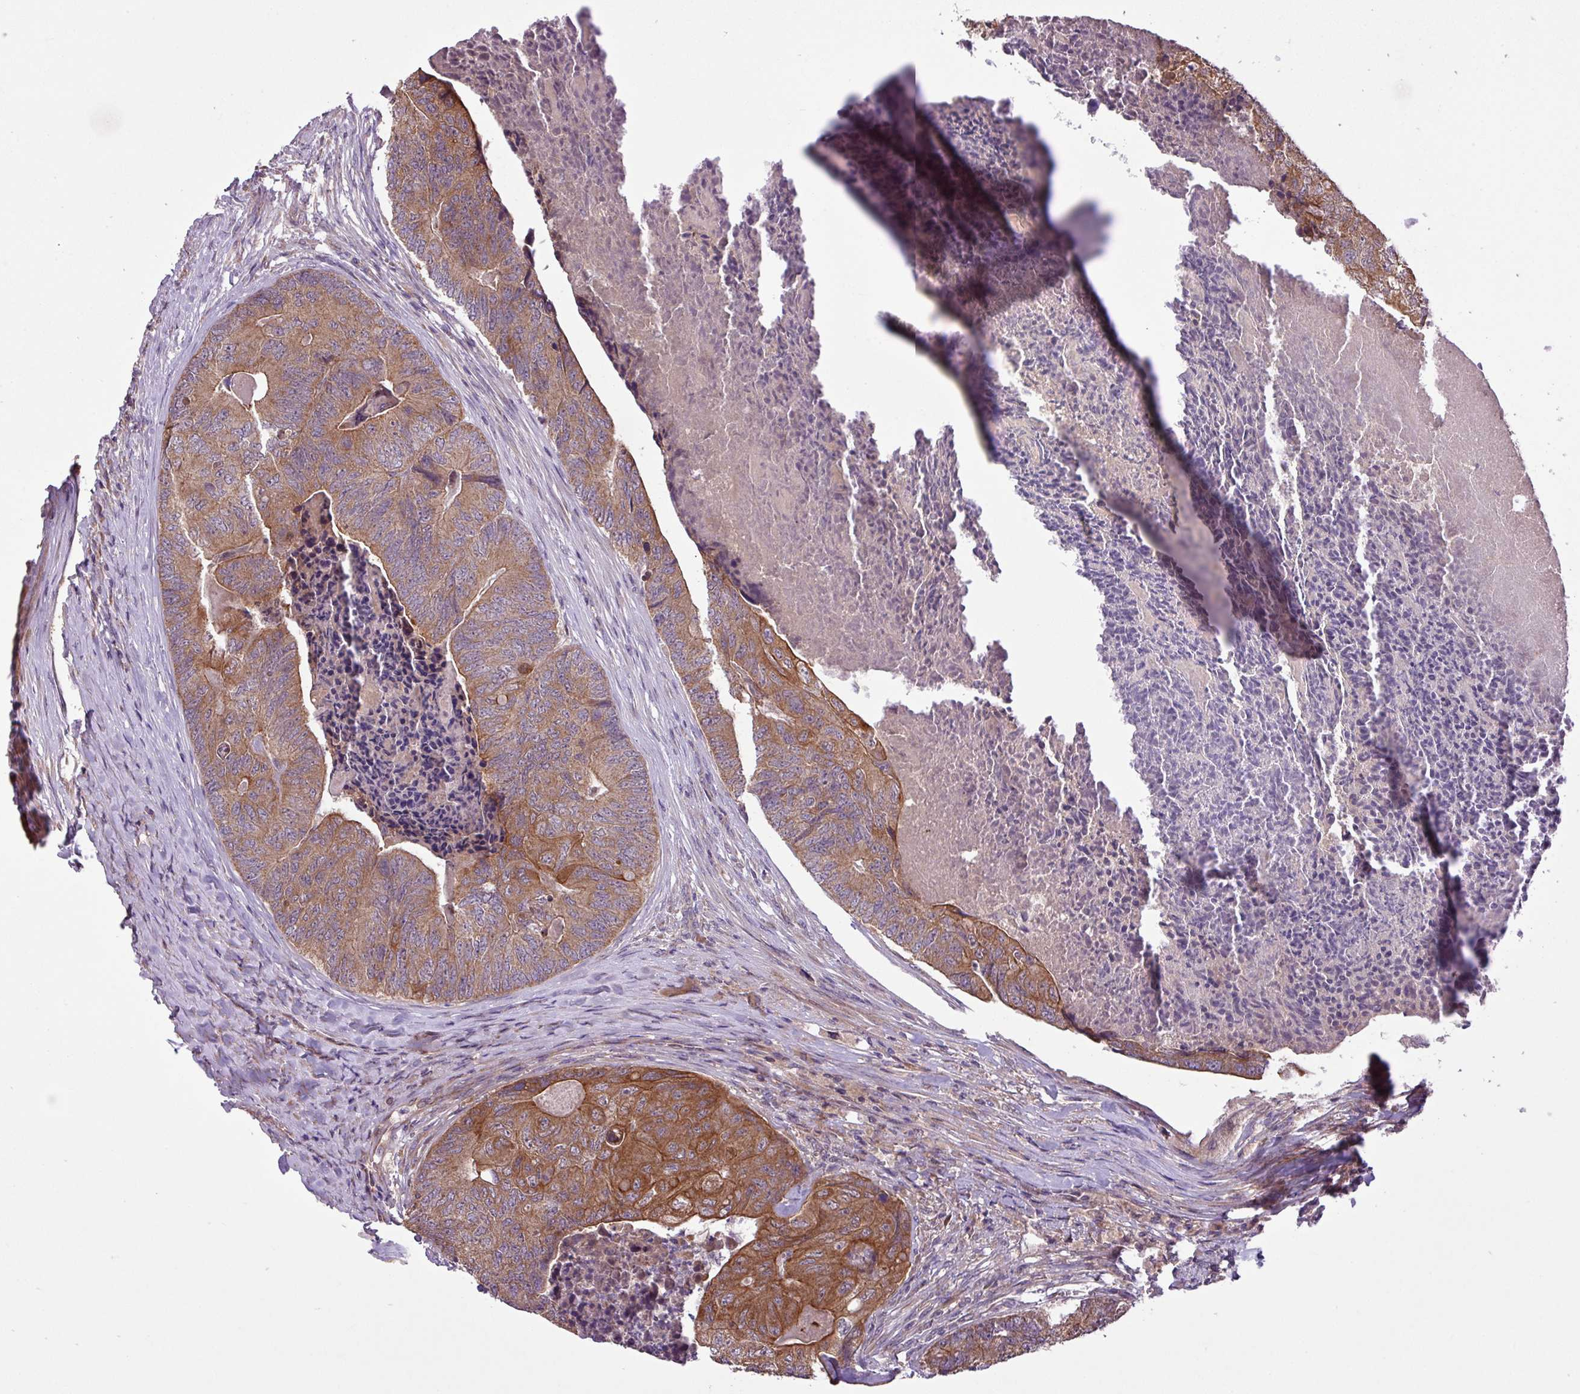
{"staining": {"intensity": "moderate", "quantity": ">75%", "location": "cytoplasmic/membranous"}, "tissue": "colorectal cancer", "cell_type": "Tumor cells", "image_type": "cancer", "snomed": [{"axis": "morphology", "description": "Adenocarcinoma, NOS"}, {"axis": "topography", "description": "Colon"}], "caption": "The histopathology image exhibits a brown stain indicating the presence of a protein in the cytoplasmic/membranous of tumor cells in colorectal cancer.", "gene": "TIMM10B", "patient": {"sex": "female", "age": 67}}